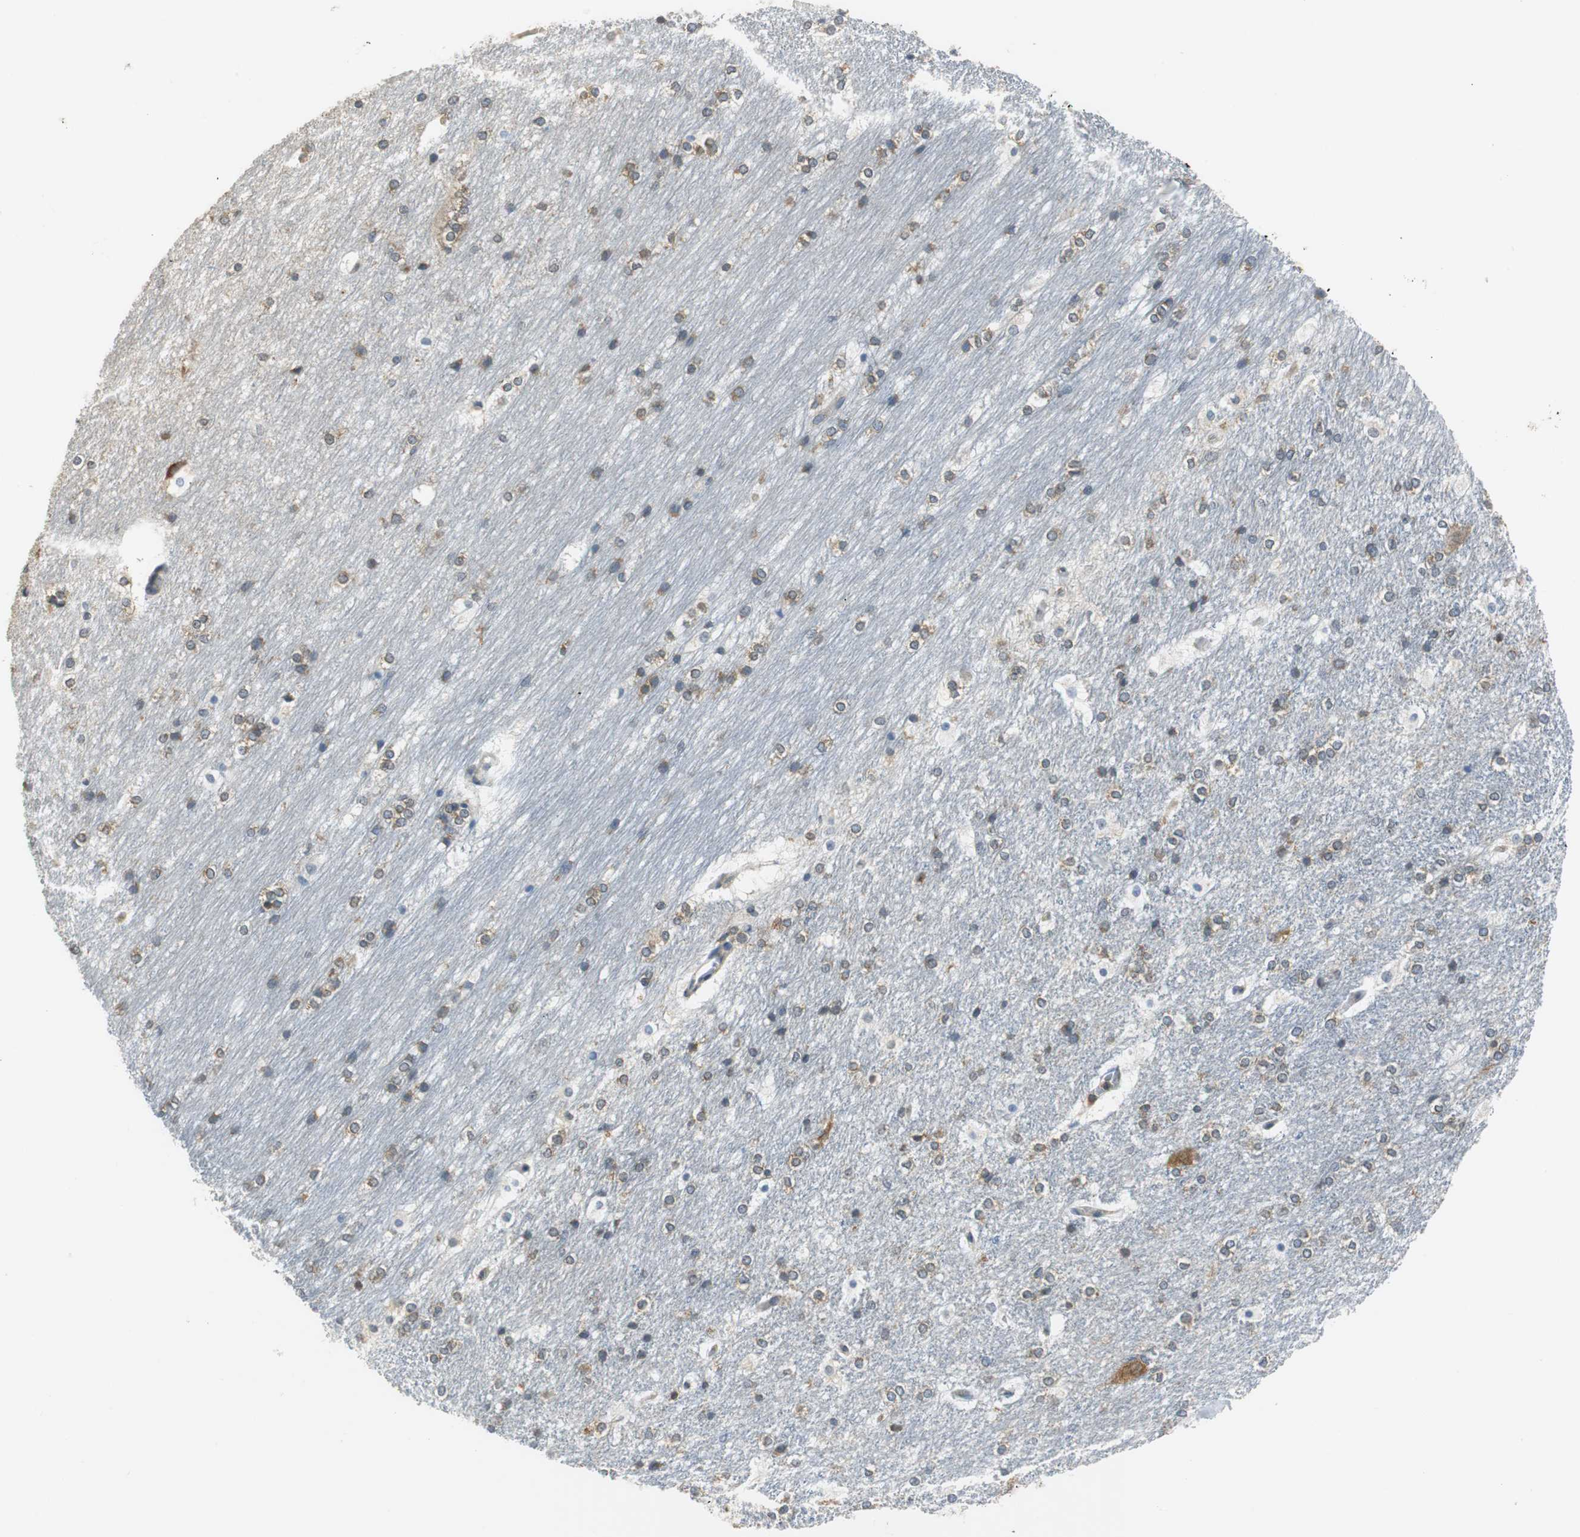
{"staining": {"intensity": "moderate", "quantity": ">75%", "location": "cytoplasmic/membranous"}, "tissue": "hippocampus", "cell_type": "Glial cells", "image_type": "normal", "snomed": [{"axis": "morphology", "description": "Normal tissue, NOS"}, {"axis": "topography", "description": "Hippocampus"}], "caption": "The photomicrograph displays staining of unremarkable hippocampus, revealing moderate cytoplasmic/membranous protein positivity (brown color) within glial cells.", "gene": "CNOT3", "patient": {"sex": "female", "age": 19}}